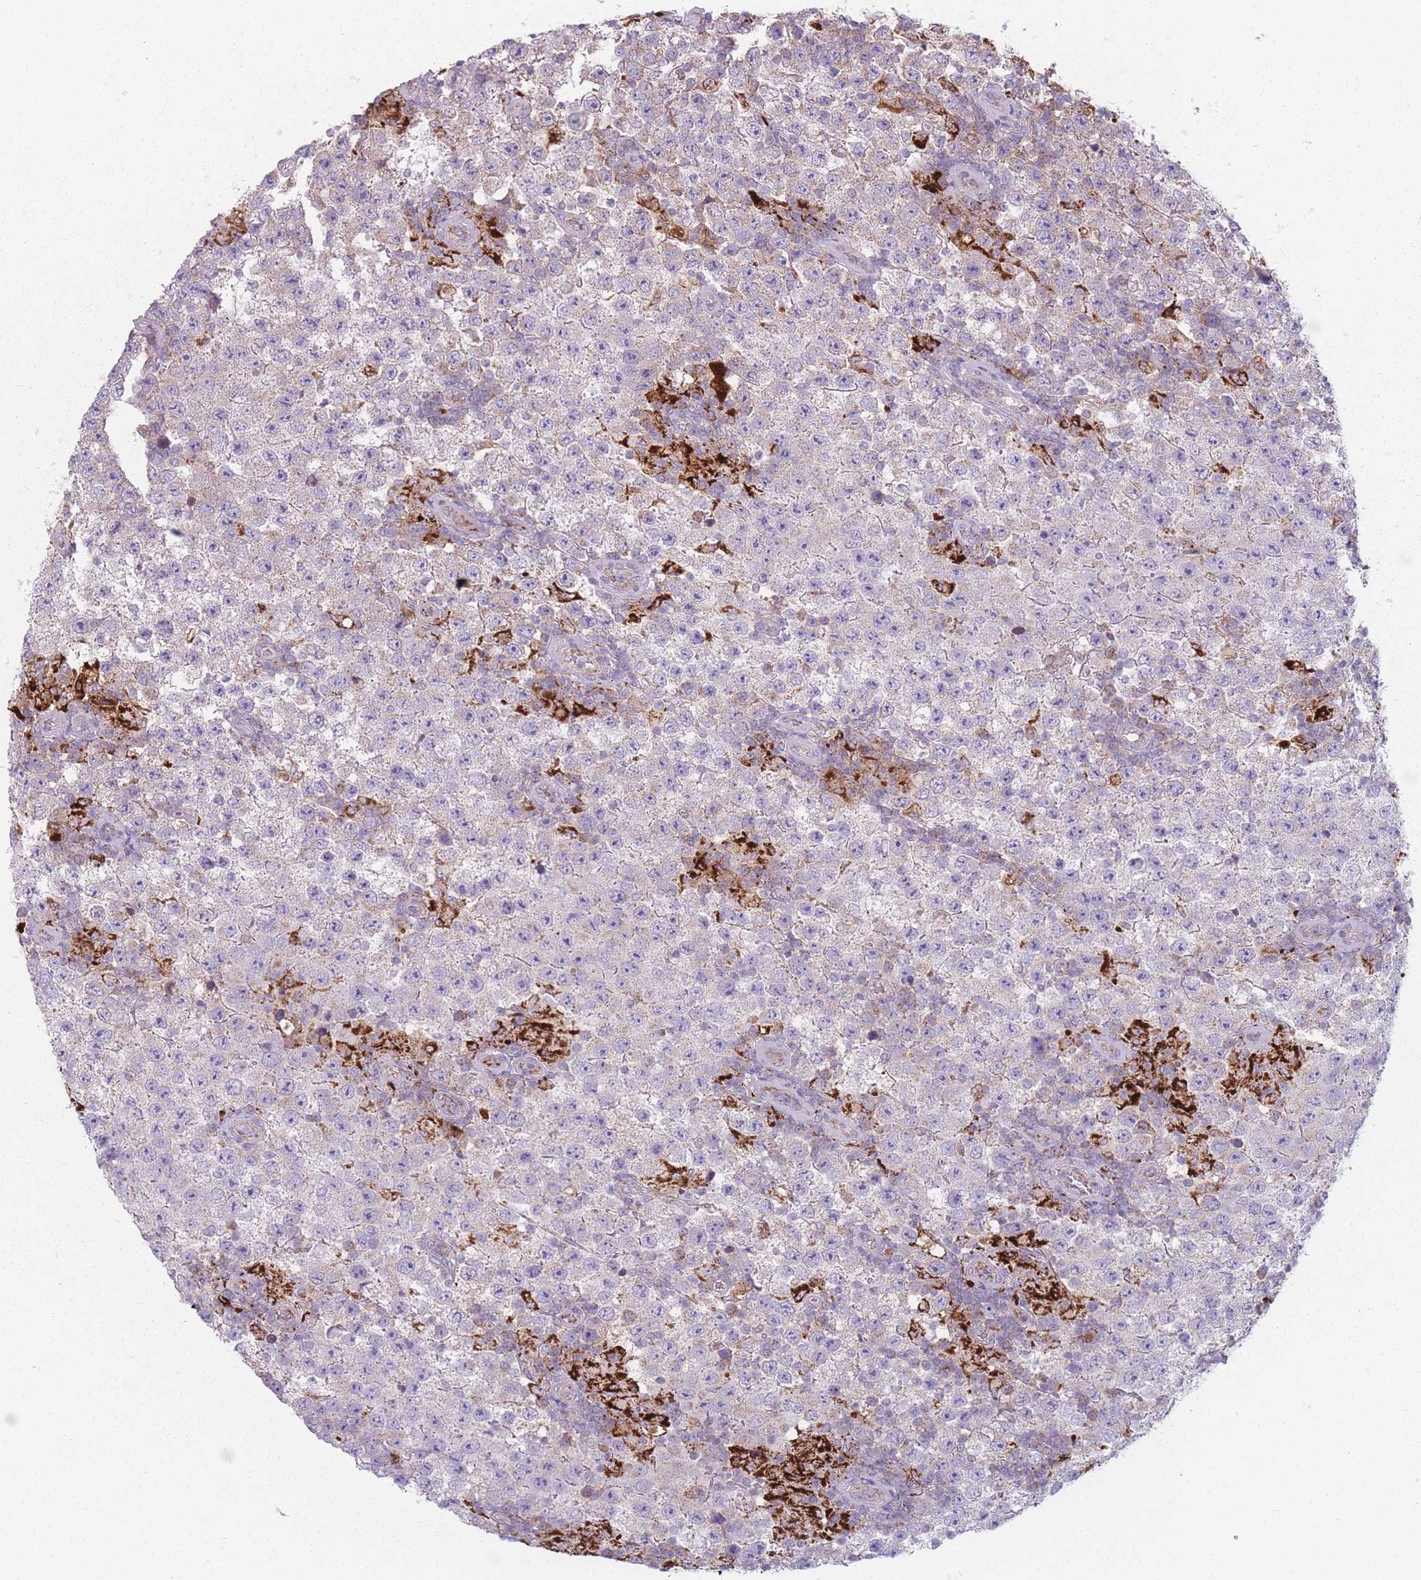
{"staining": {"intensity": "negative", "quantity": "none", "location": "none"}, "tissue": "testis cancer", "cell_type": "Tumor cells", "image_type": "cancer", "snomed": [{"axis": "morphology", "description": "Normal tissue, NOS"}, {"axis": "morphology", "description": "Urothelial carcinoma, High grade"}, {"axis": "morphology", "description": "Seminoma, NOS"}, {"axis": "morphology", "description": "Carcinoma, Embryonal, NOS"}, {"axis": "topography", "description": "Urinary bladder"}, {"axis": "topography", "description": "Testis"}], "caption": "Tumor cells are negative for brown protein staining in embryonal carcinoma (testis).", "gene": "PEX11B", "patient": {"sex": "male", "age": 41}}